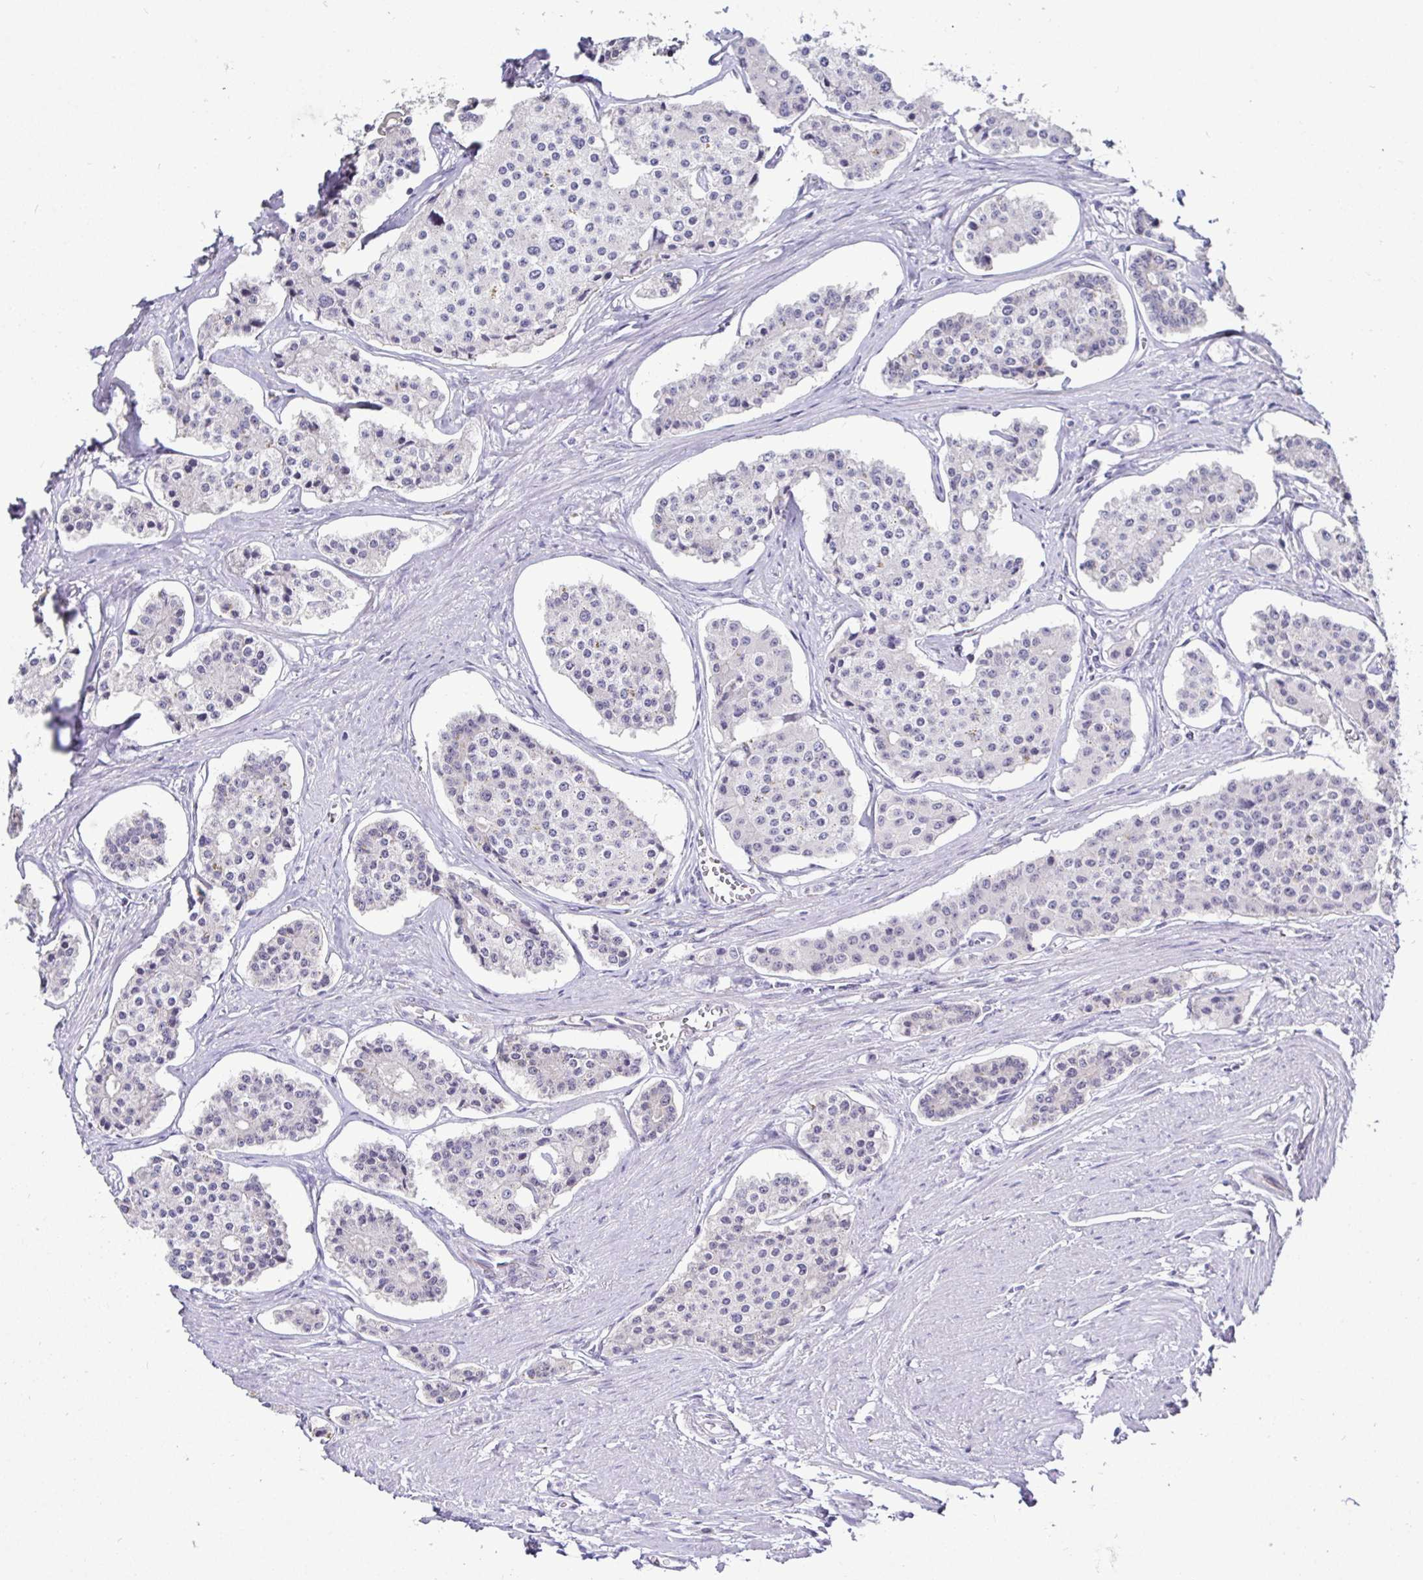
{"staining": {"intensity": "negative", "quantity": "none", "location": "none"}, "tissue": "carcinoid", "cell_type": "Tumor cells", "image_type": "cancer", "snomed": [{"axis": "morphology", "description": "Carcinoid, malignant, NOS"}, {"axis": "topography", "description": "Small intestine"}], "caption": "Image shows no protein expression in tumor cells of carcinoid (malignant) tissue. (DAB immunohistochemistry with hematoxylin counter stain).", "gene": "NUP188", "patient": {"sex": "female", "age": 65}}